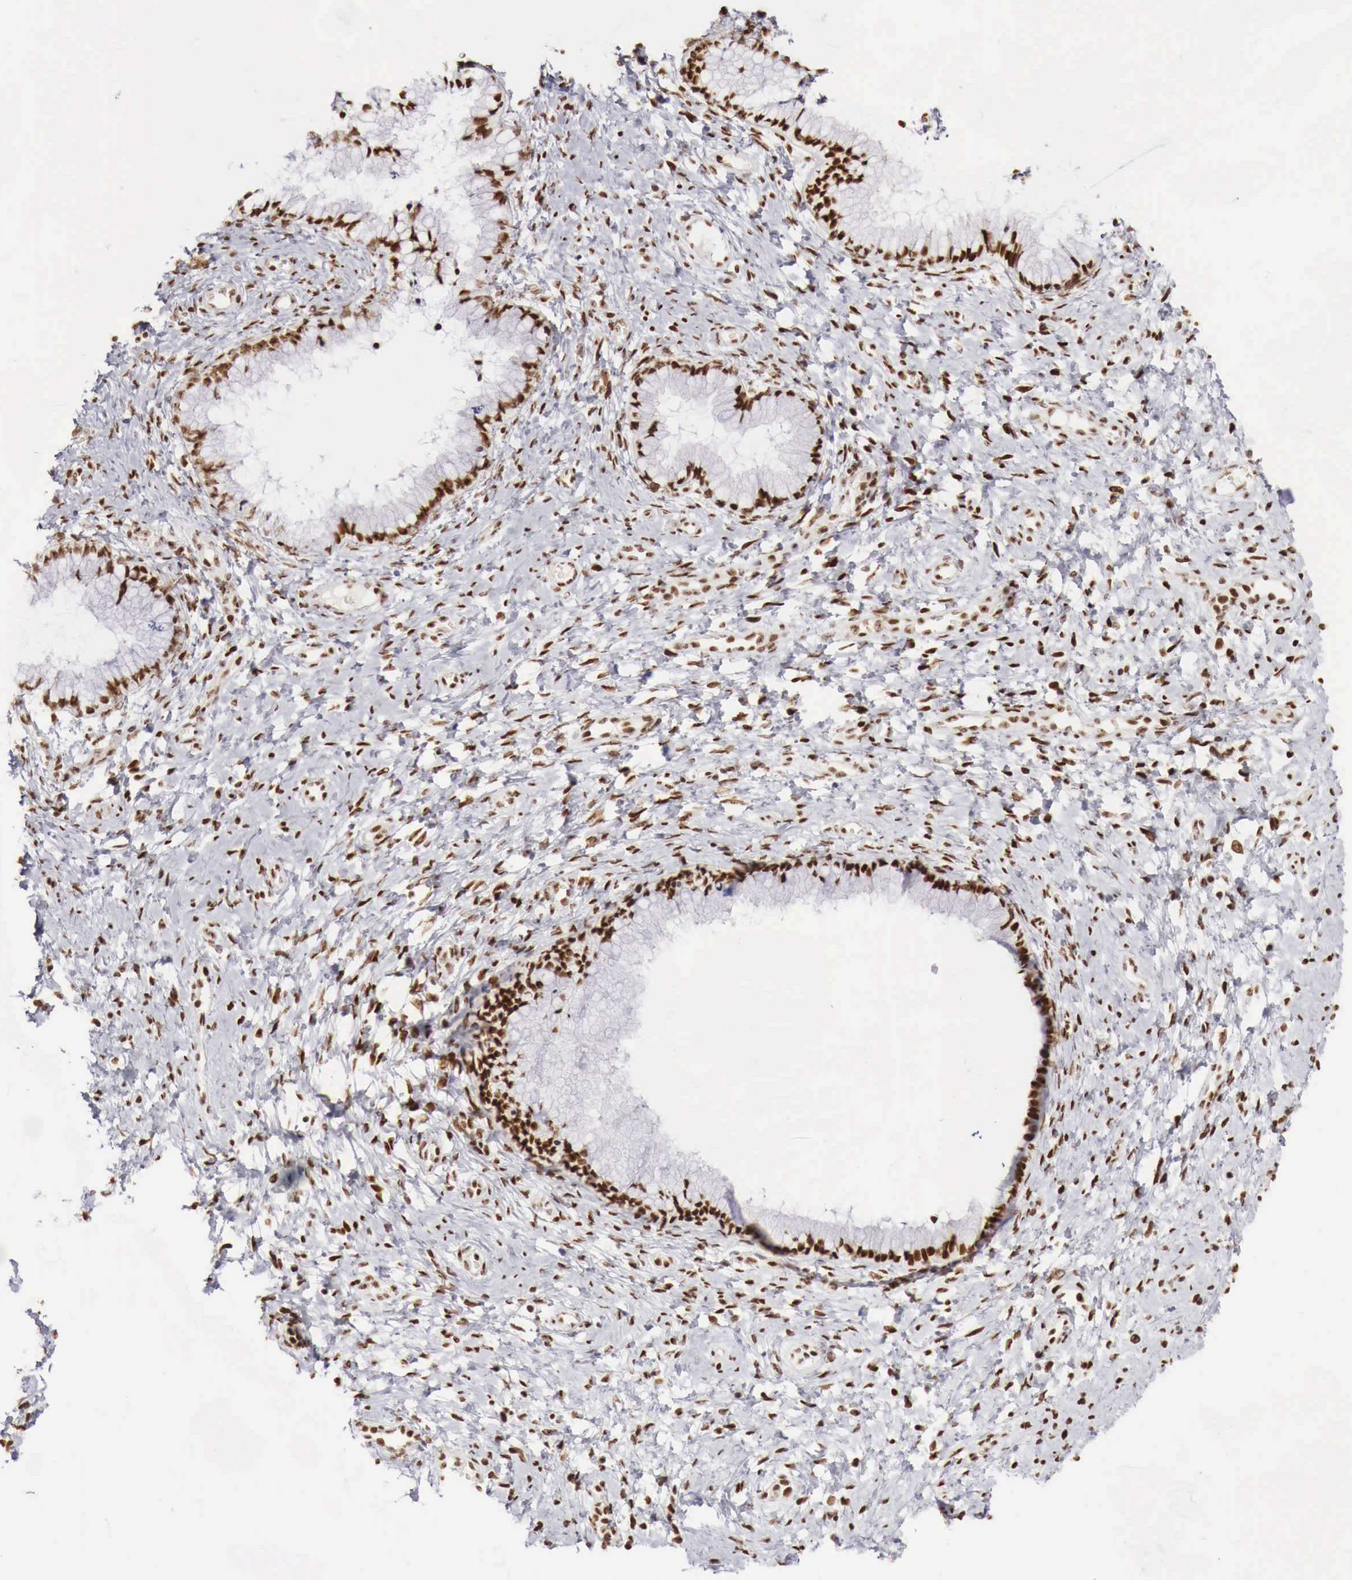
{"staining": {"intensity": "strong", "quantity": "25%-75%", "location": "nuclear"}, "tissue": "cervix", "cell_type": "Glandular cells", "image_type": "normal", "snomed": [{"axis": "morphology", "description": "Normal tissue, NOS"}, {"axis": "topography", "description": "Cervix"}], "caption": "This micrograph displays immunohistochemistry staining of normal human cervix, with high strong nuclear staining in about 25%-75% of glandular cells.", "gene": "PHF14", "patient": {"sex": "female", "age": 53}}